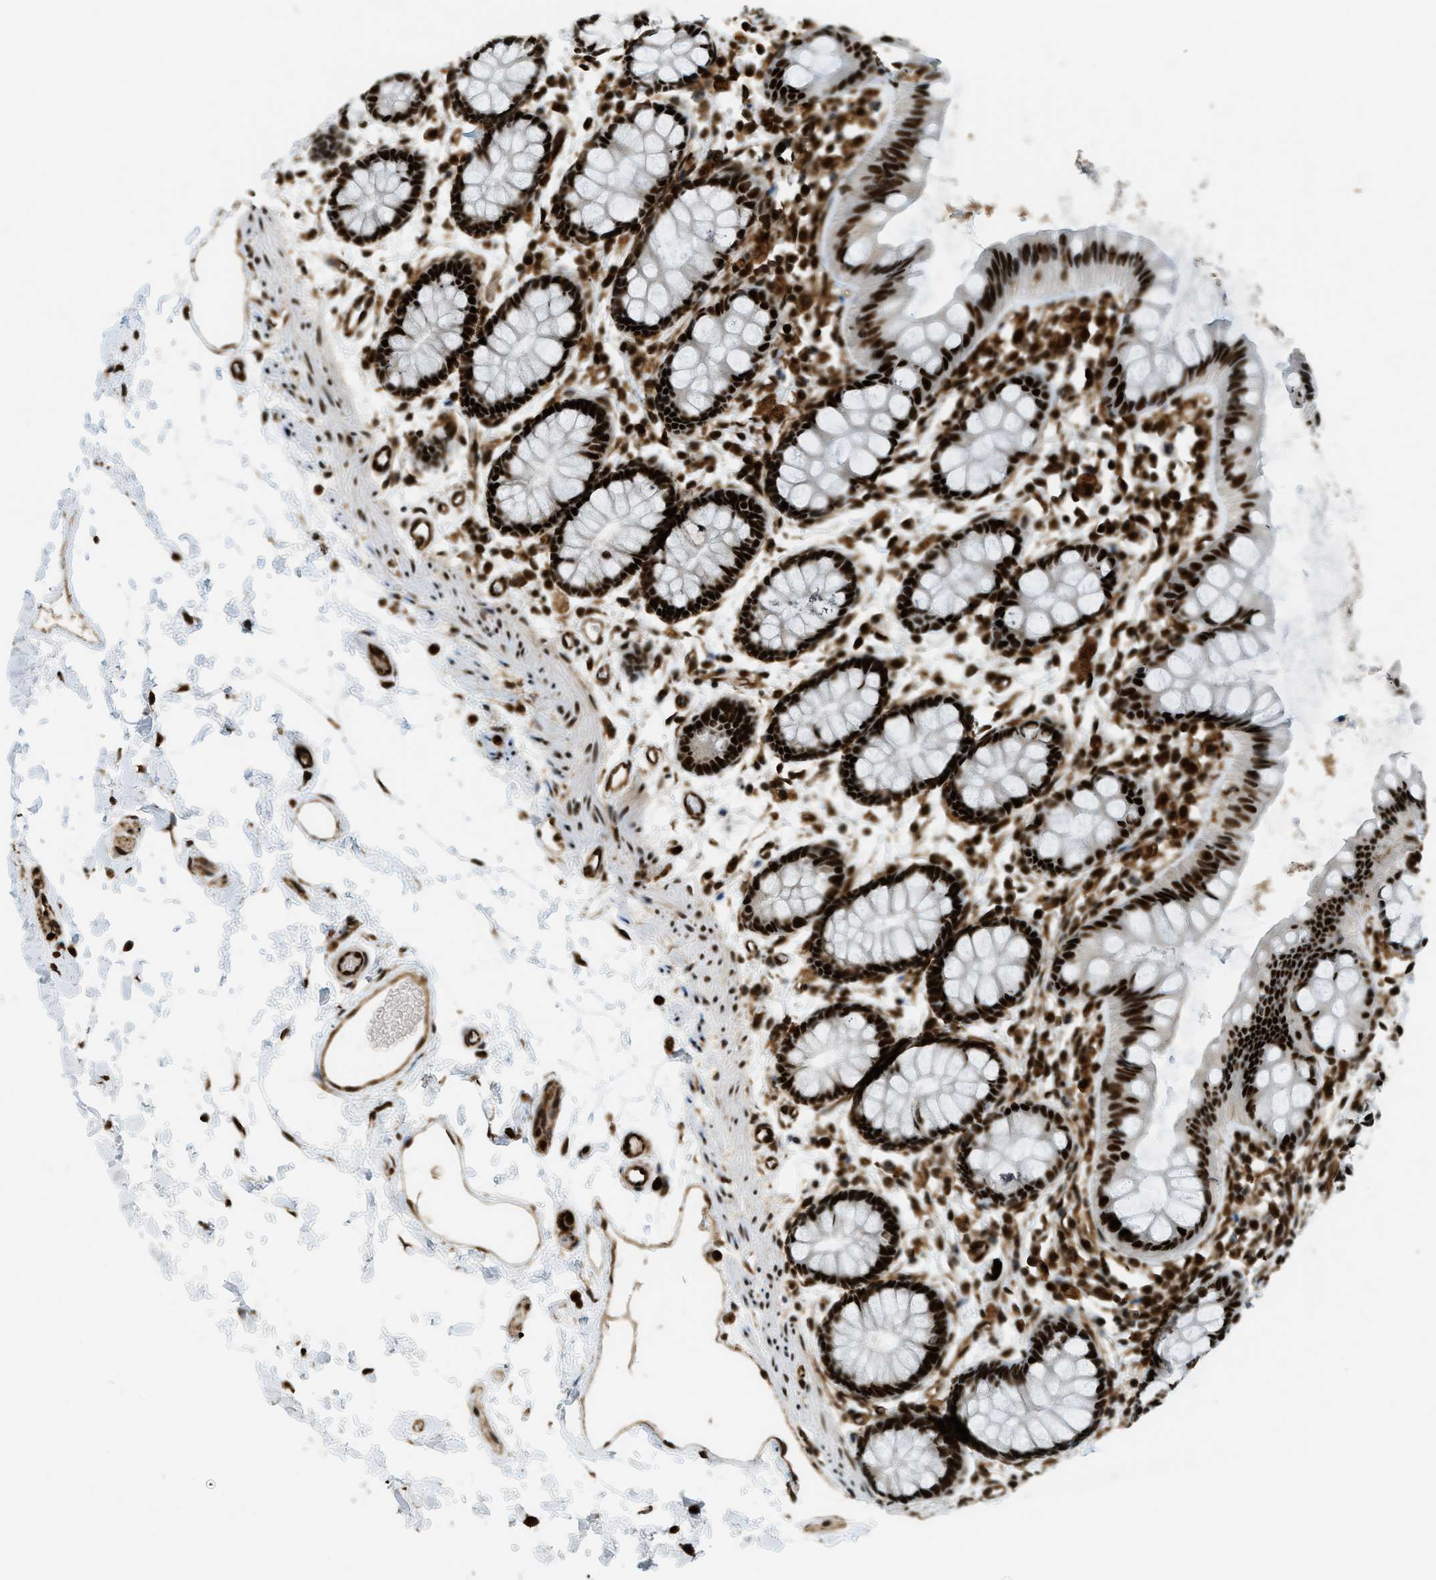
{"staining": {"intensity": "strong", "quantity": ">75%", "location": "nuclear"}, "tissue": "rectum", "cell_type": "Glandular cells", "image_type": "normal", "snomed": [{"axis": "morphology", "description": "Normal tissue, NOS"}, {"axis": "topography", "description": "Rectum"}], "caption": "A high amount of strong nuclear positivity is present in approximately >75% of glandular cells in benign rectum.", "gene": "ZFR", "patient": {"sex": "female", "age": 66}}